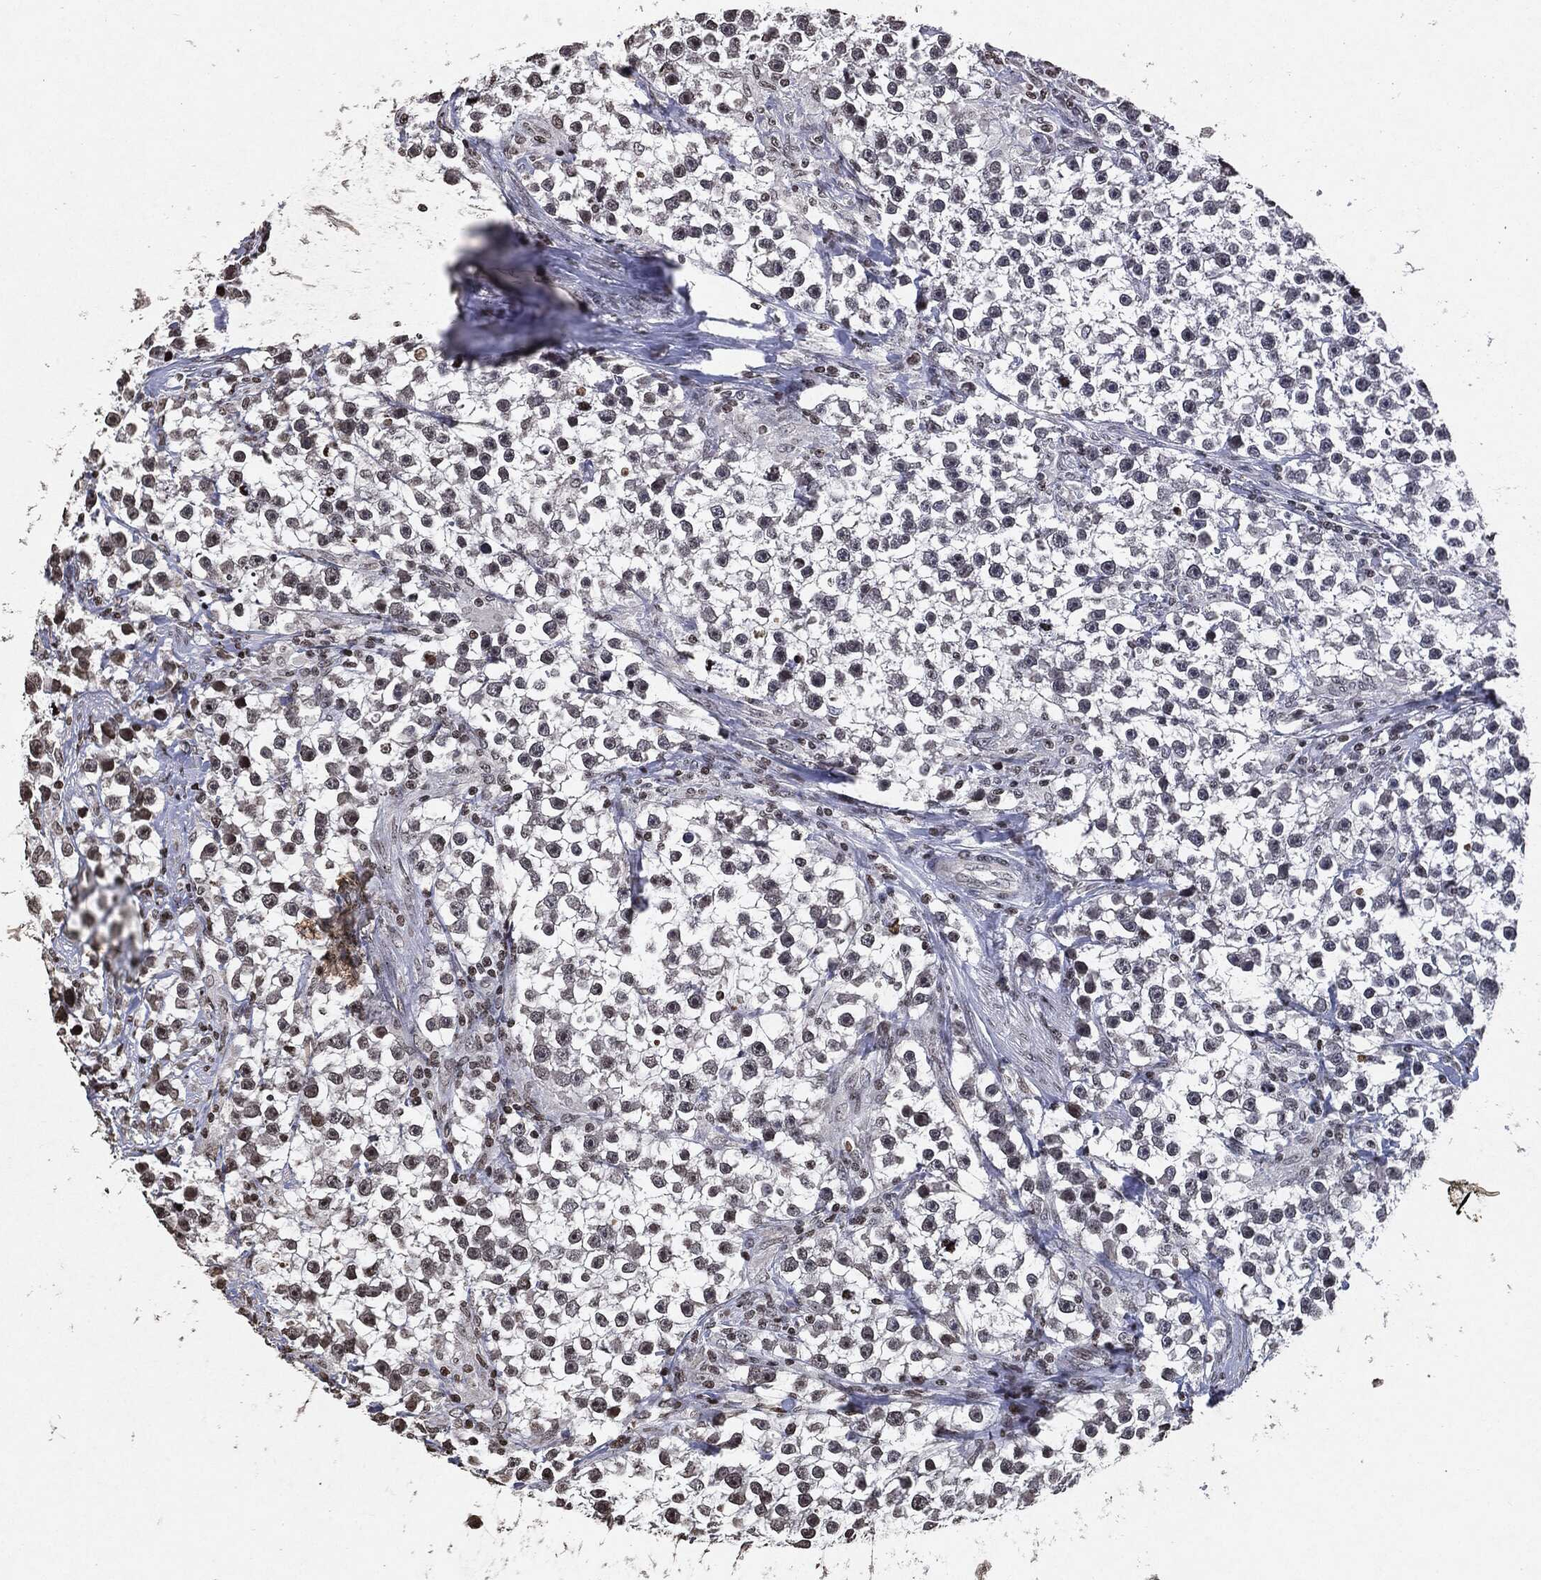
{"staining": {"intensity": "negative", "quantity": "none", "location": "none"}, "tissue": "testis cancer", "cell_type": "Tumor cells", "image_type": "cancer", "snomed": [{"axis": "morphology", "description": "Seminoma, NOS"}, {"axis": "topography", "description": "Testis"}], "caption": "DAB (3,3'-diaminobenzidine) immunohistochemical staining of testis cancer reveals no significant expression in tumor cells. (Brightfield microscopy of DAB (3,3'-diaminobenzidine) IHC at high magnification).", "gene": "JUN", "patient": {"sex": "male", "age": 59}}